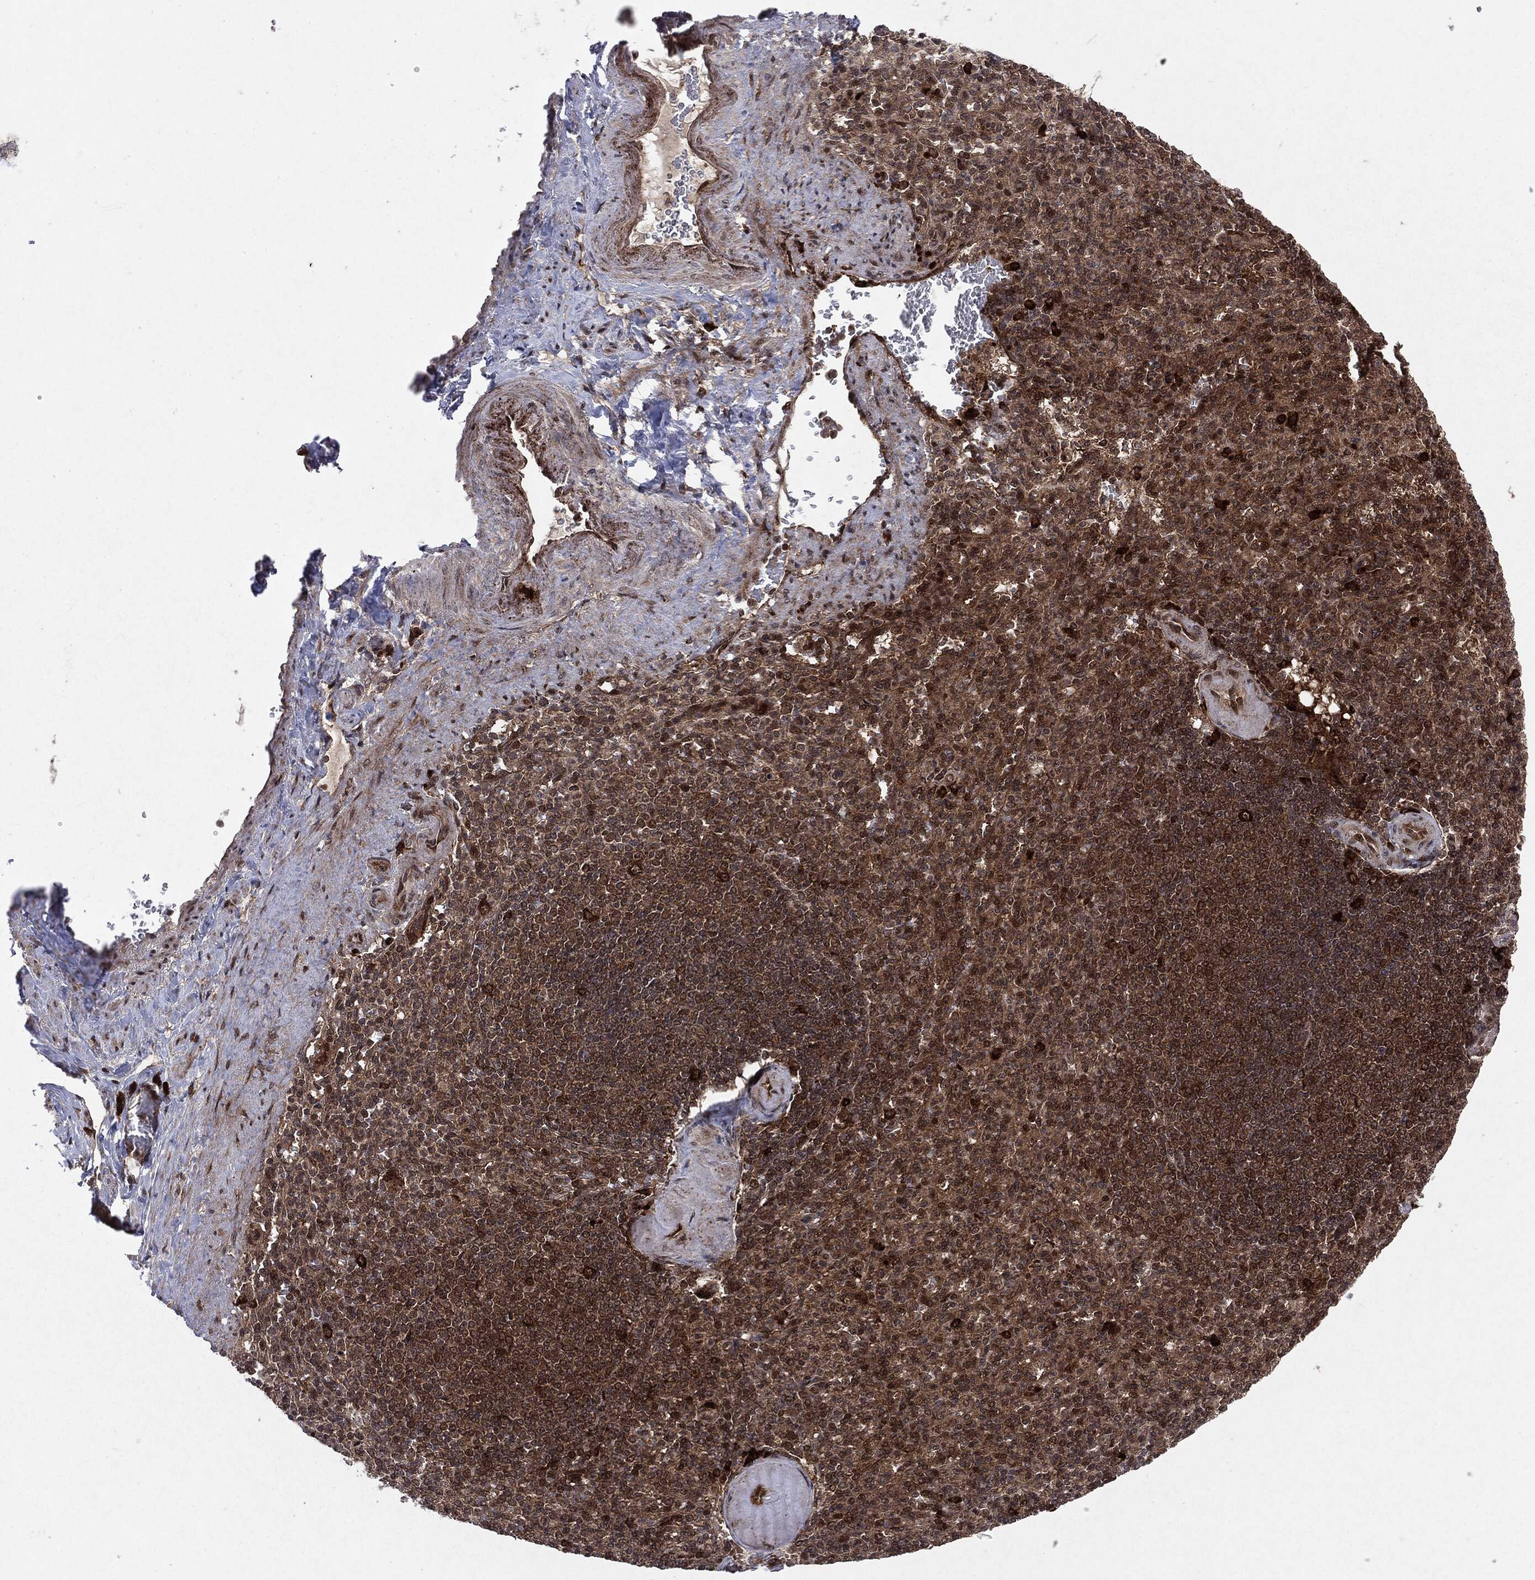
{"staining": {"intensity": "moderate", "quantity": ">75%", "location": "cytoplasmic/membranous"}, "tissue": "spleen", "cell_type": "Cells in red pulp", "image_type": "normal", "snomed": [{"axis": "morphology", "description": "Normal tissue, NOS"}, {"axis": "topography", "description": "Spleen"}], "caption": "IHC (DAB) staining of unremarkable human spleen displays moderate cytoplasmic/membranous protein staining in approximately >75% of cells in red pulp.", "gene": "OTUB1", "patient": {"sex": "female", "age": 74}}